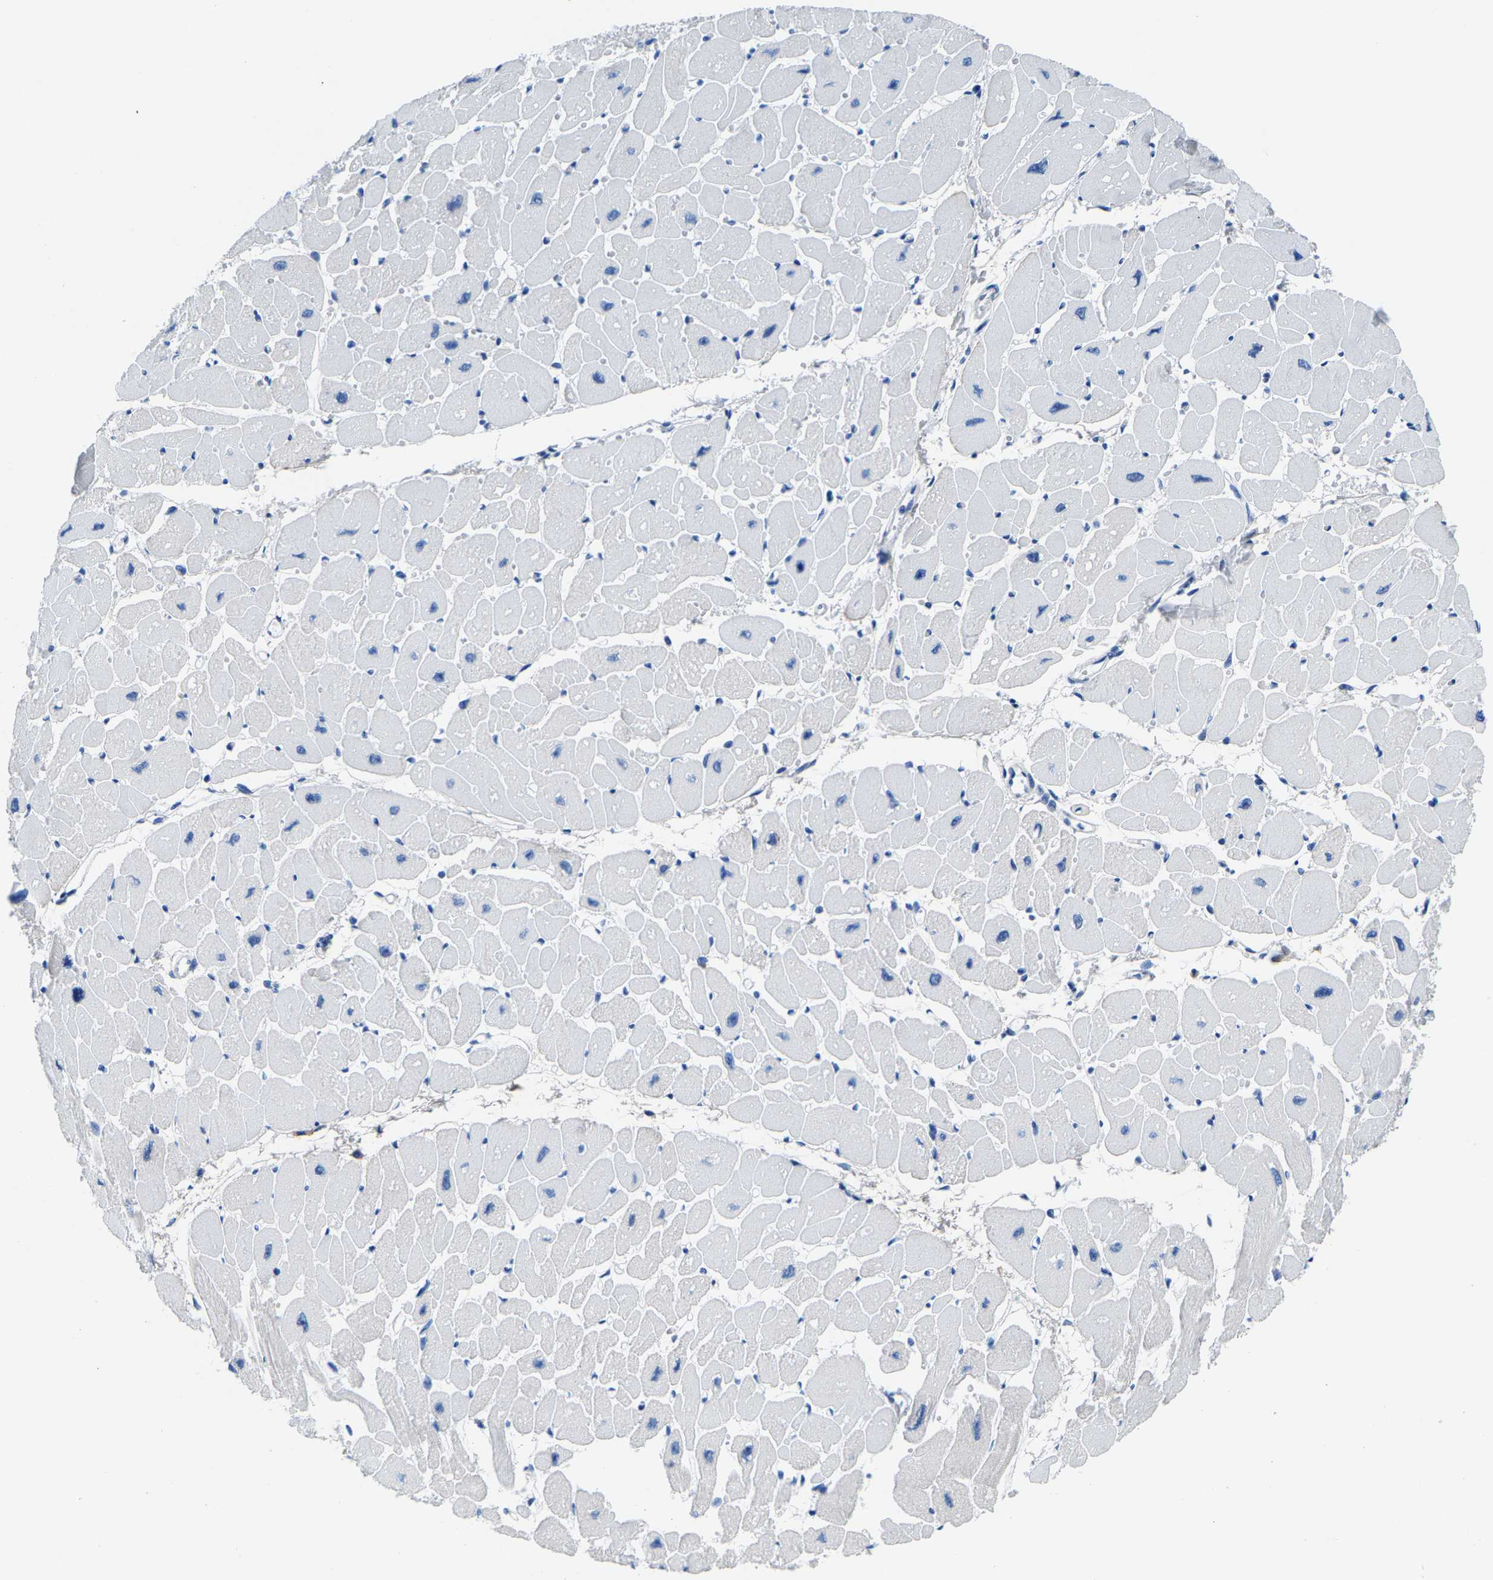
{"staining": {"intensity": "negative", "quantity": "none", "location": "none"}, "tissue": "heart muscle", "cell_type": "Cardiomyocytes", "image_type": "normal", "snomed": [{"axis": "morphology", "description": "Normal tissue, NOS"}, {"axis": "topography", "description": "Heart"}], "caption": "Protein analysis of unremarkable heart muscle demonstrates no significant expression in cardiomyocytes. The staining was performed using DAB to visualize the protein expression in brown, while the nuclei were stained in blue with hematoxylin (Magnification: 20x).", "gene": "SSH3", "patient": {"sex": "female", "age": 54}}